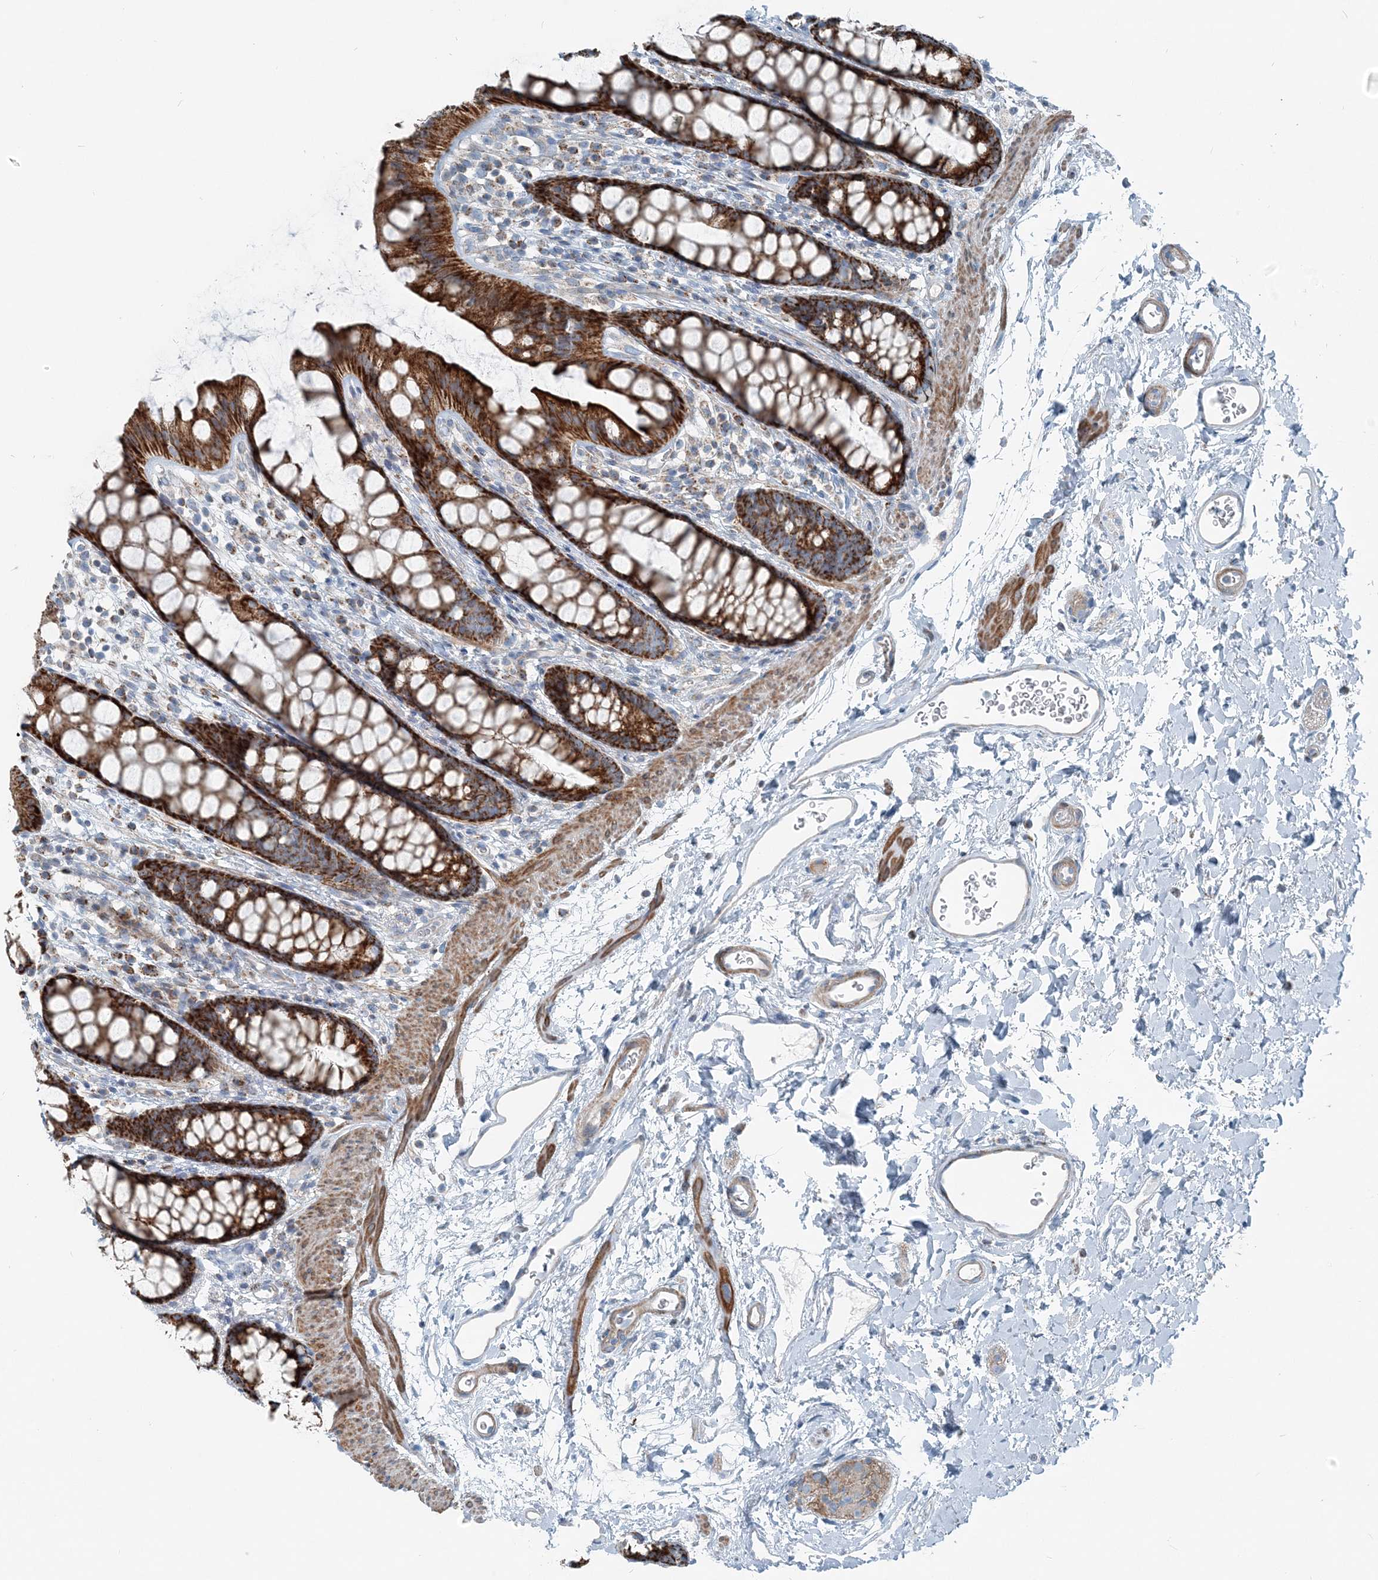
{"staining": {"intensity": "strong", "quantity": ">75%", "location": "cytoplasmic/membranous"}, "tissue": "rectum", "cell_type": "Glandular cells", "image_type": "normal", "snomed": [{"axis": "morphology", "description": "Normal tissue, NOS"}, {"axis": "topography", "description": "Rectum"}], "caption": "Immunohistochemical staining of benign rectum exhibits high levels of strong cytoplasmic/membranous staining in about >75% of glandular cells.", "gene": "INTU", "patient": {"sex": "female", "age": 65}}